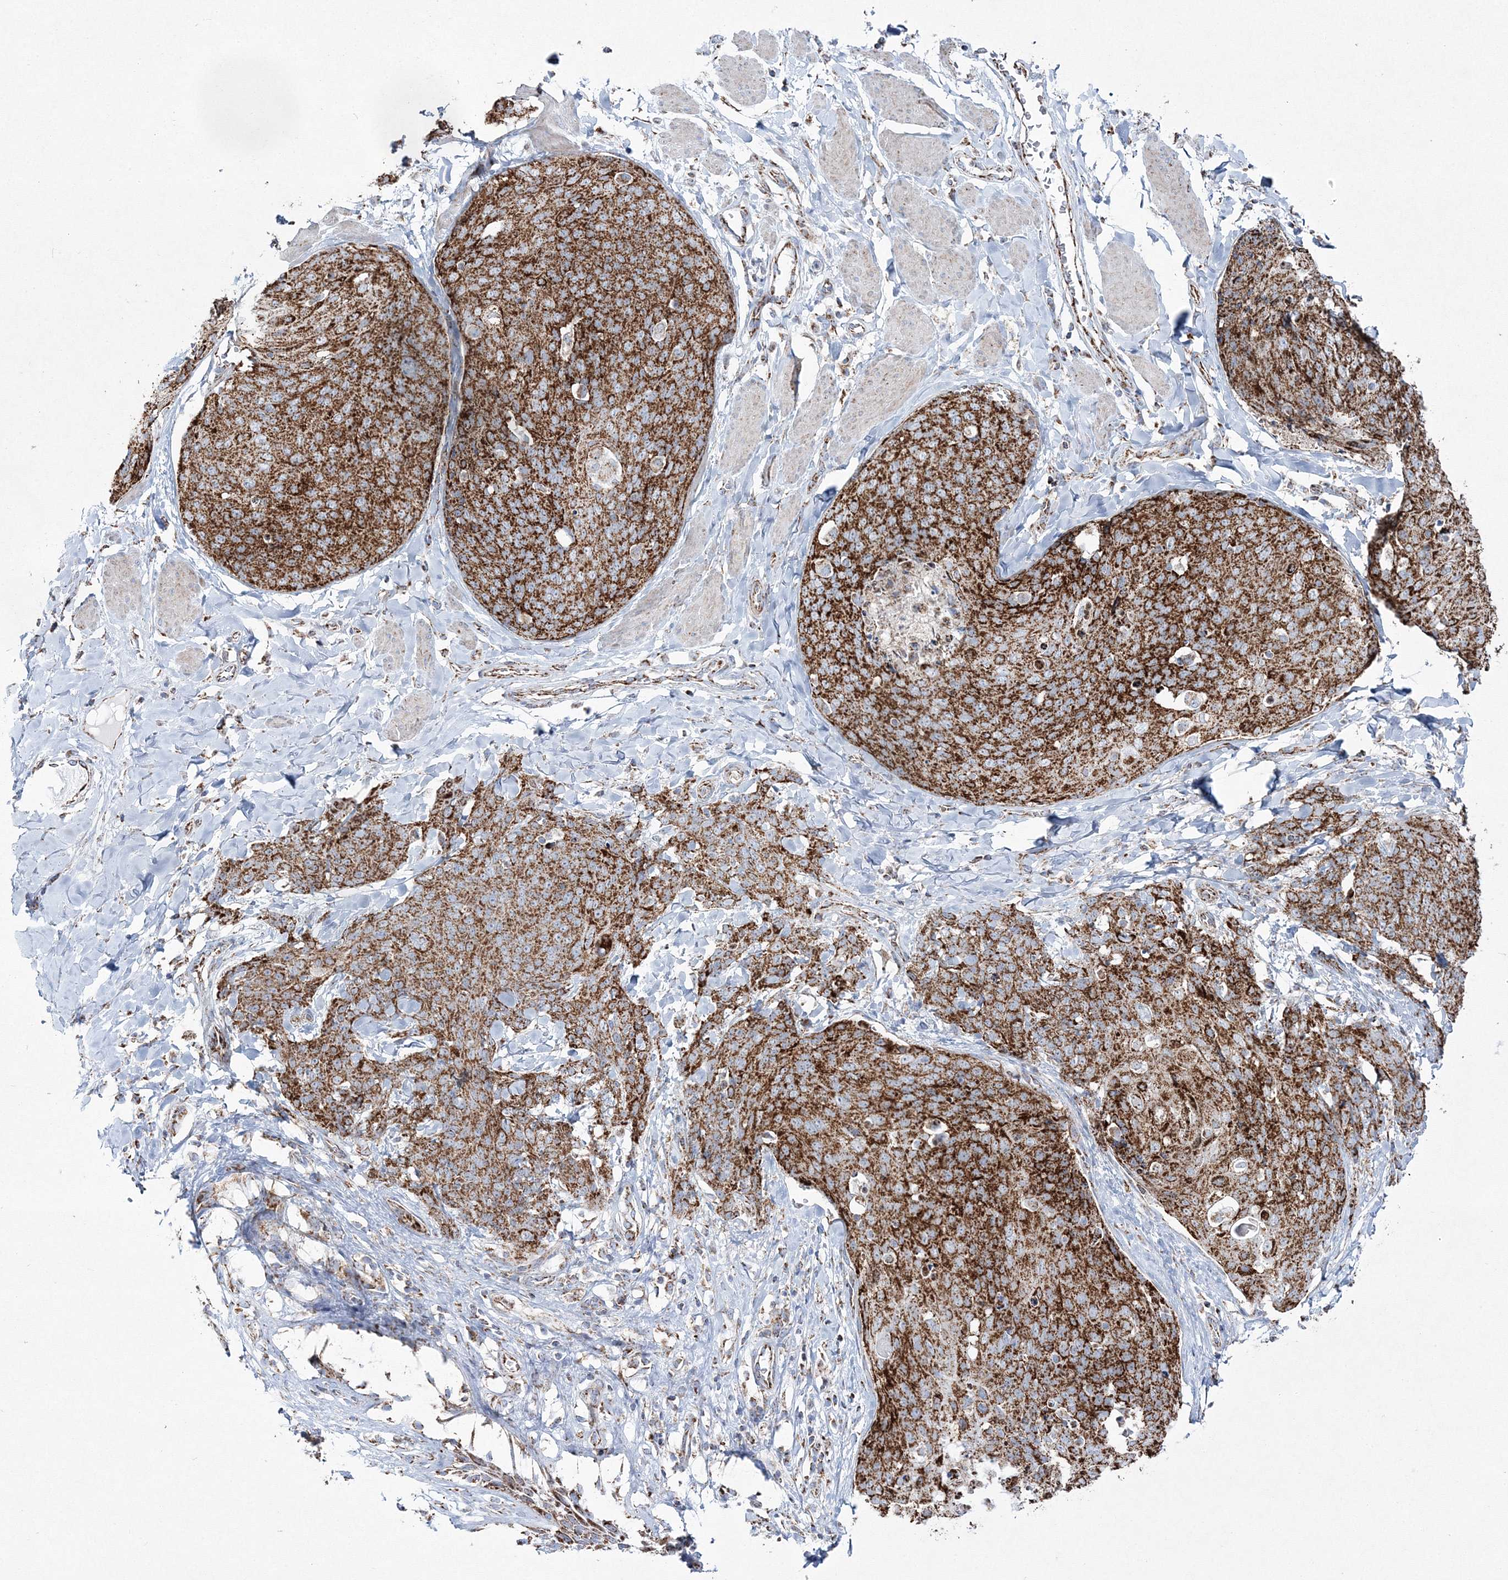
{"staining": {"intensity": "strong", "quantity": ">75%", "location": "cytoplasmic/membranous"}, "tissue": "skin cancer", "cell_type": "Tumor cells", "image_type": "cancer", "snomed": [{"axis": "morphology", "description": "Squamous cell carcinoma, NOS"}, {"axis": "topography", "description": "Skin"}, {"axis": "topography", "description": "Vulva"}], "caption": "Immunohistochemistry (IHC) photomicrograph of squamous cell carcinoma (skin) stained for a protein (brown), which shows high levels of strong cytoplasmic/membranous staining in about >75% of tumor cells.", "gene": "HIBCH", "patient": {"sex": "female", "age": 85}}